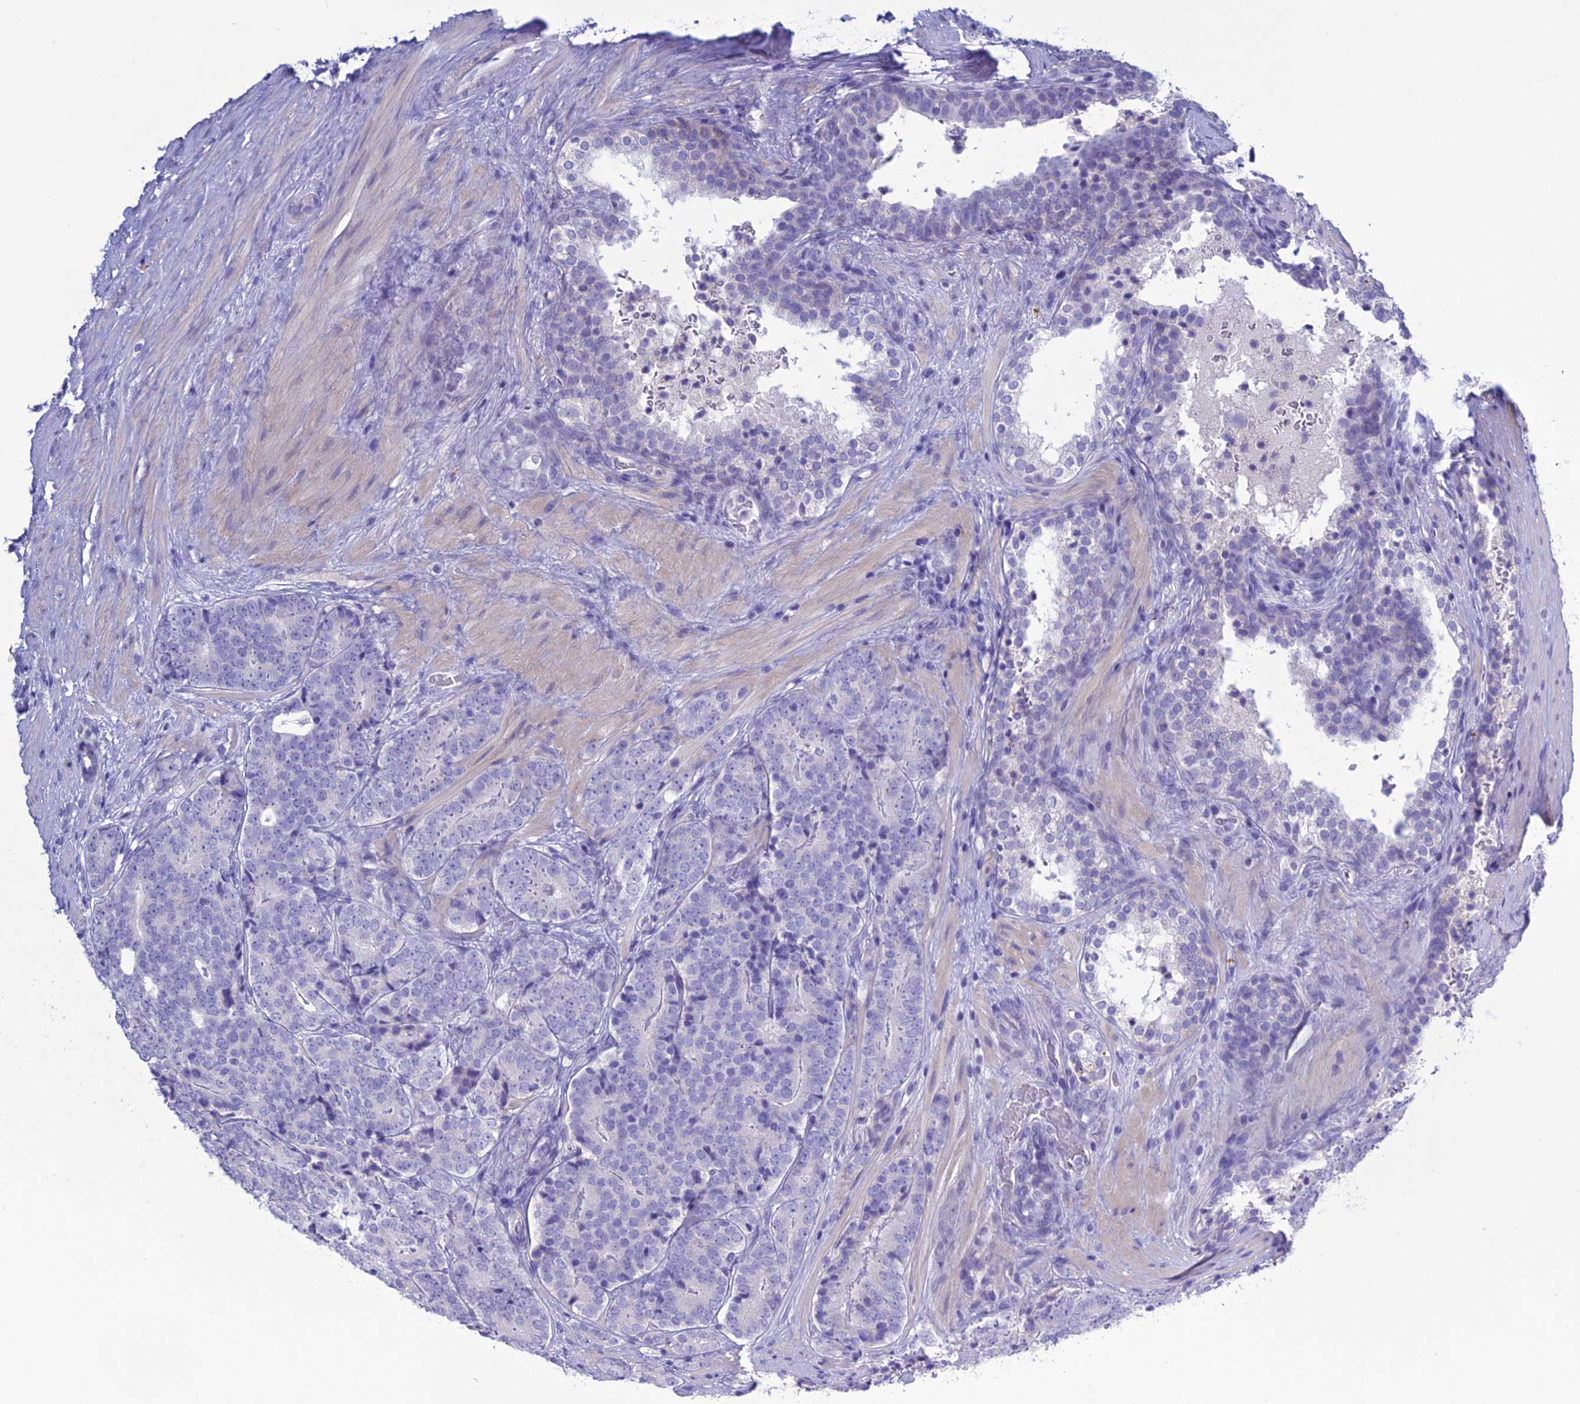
{"staining": {"intensity": "negative", "quantity": "none", "location": "none"}, "tissue": "prostate cancer", "cell_type": "Tumor cells", "image_type": "cancer", "snomed": [{"axis": "morphology", "description": "Adenocarcinoma, High grade"}, {"axis": "topography", "description": "Prostate"}], "caption": "A micrograph of human prostate cancer (high-grade adenocarcinoma) is negative for staining in tumor cells.", "gene": "CLEC2L", "patient": {"sex": "male", "age": 56}}